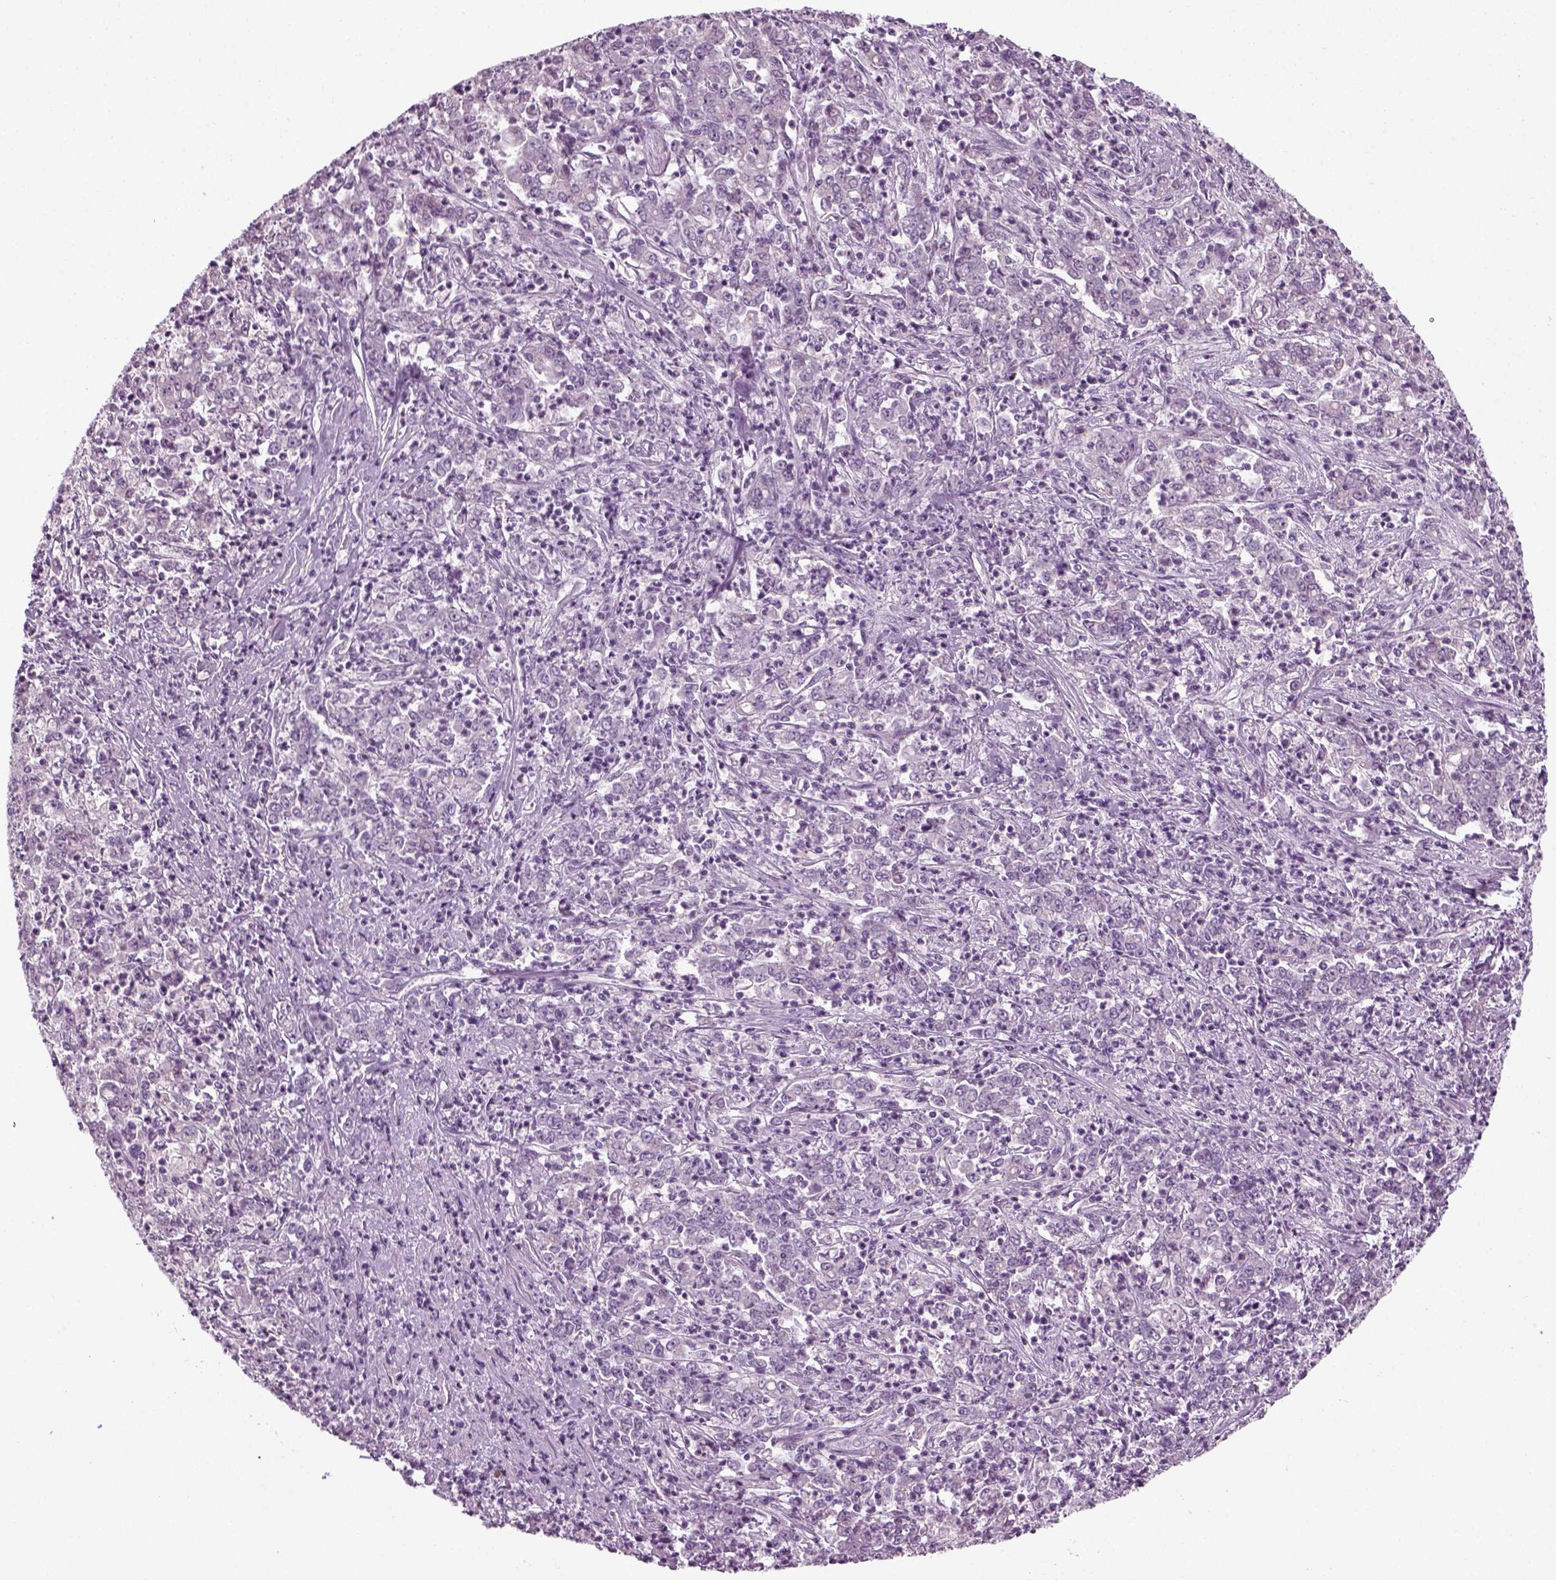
{"staining": {"intensity": "negative", "quantity": "none", "location": "none"}, "tissue": "stomach cancer", "cell_type": "Tumor cells", "image_type": "cancer", "snomed": [{"axis": "morphology", "description": "Adenocarcinoma, NOS"}, {"axis": "topography", "description": "Stomach, lower"}], "caption": "Human adenocarcinoma (stomach) stained for a protein using immunohistochemistry displays no staining in tumor cells.", "gene": "KRT75", "patient": {"sex": "female", "age": 71}}